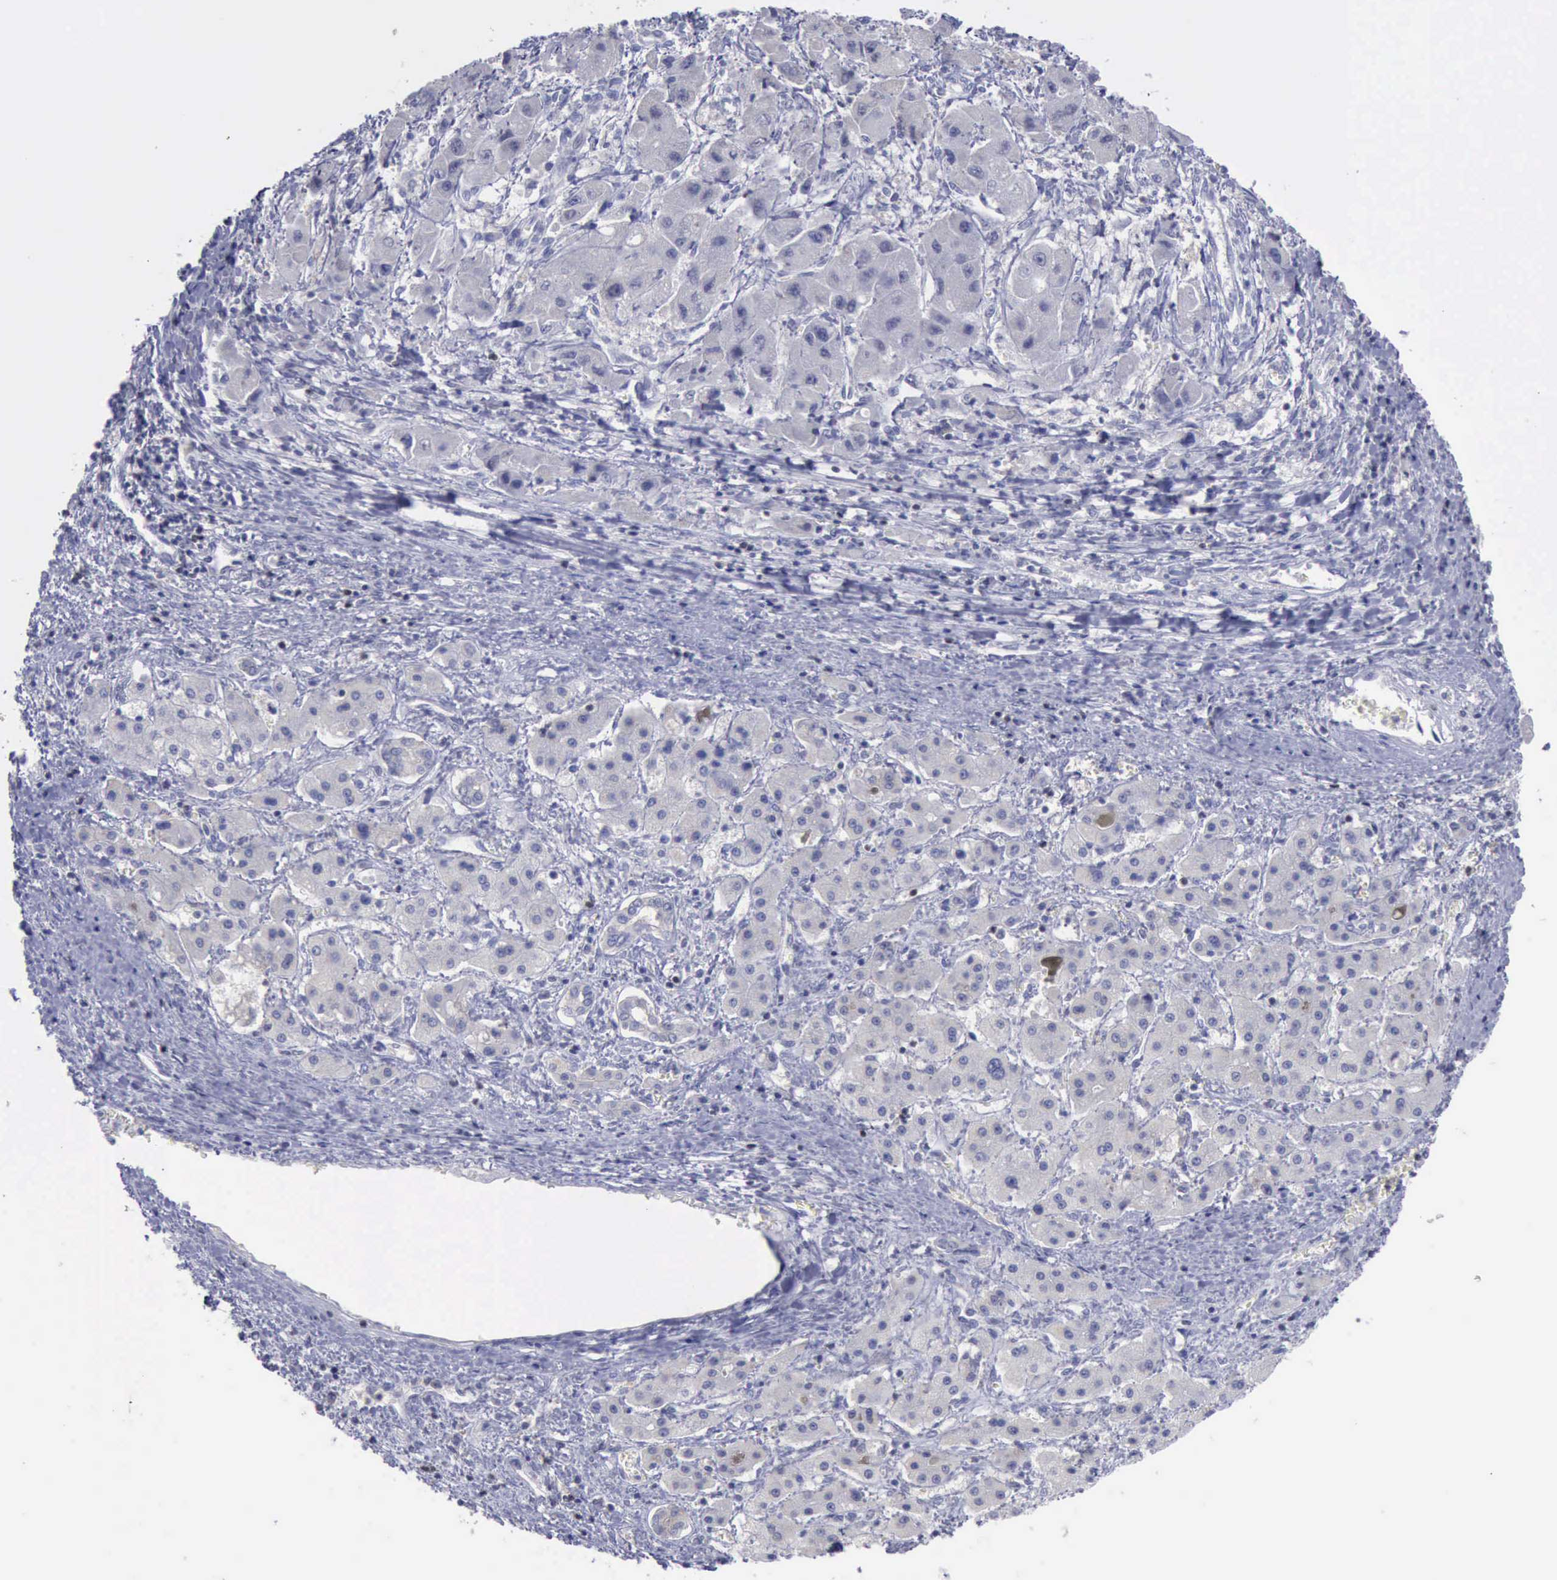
{"staining": {"intensity": "negative", "quantity": "none", "location": "none"}, "tissue": "liver cancer", "cell_type": "Tumor cells", "image_type": "cancer", "snomed": [{"axis": "morphology", "description": "Carcinoma, Hepatocellular, NOS"}, {"axis": "topography", "description": "Liver"}], "caption": "IHC image of liver cancer stained for a protein (brown), which reveals no staining in tumor cells. (Brightfield microscopy of DAB (3,3'-diaminobenzidine) IHC at high magnification).", "gene": "SATB2", "patient": {"sex": "male", "age": 24}}